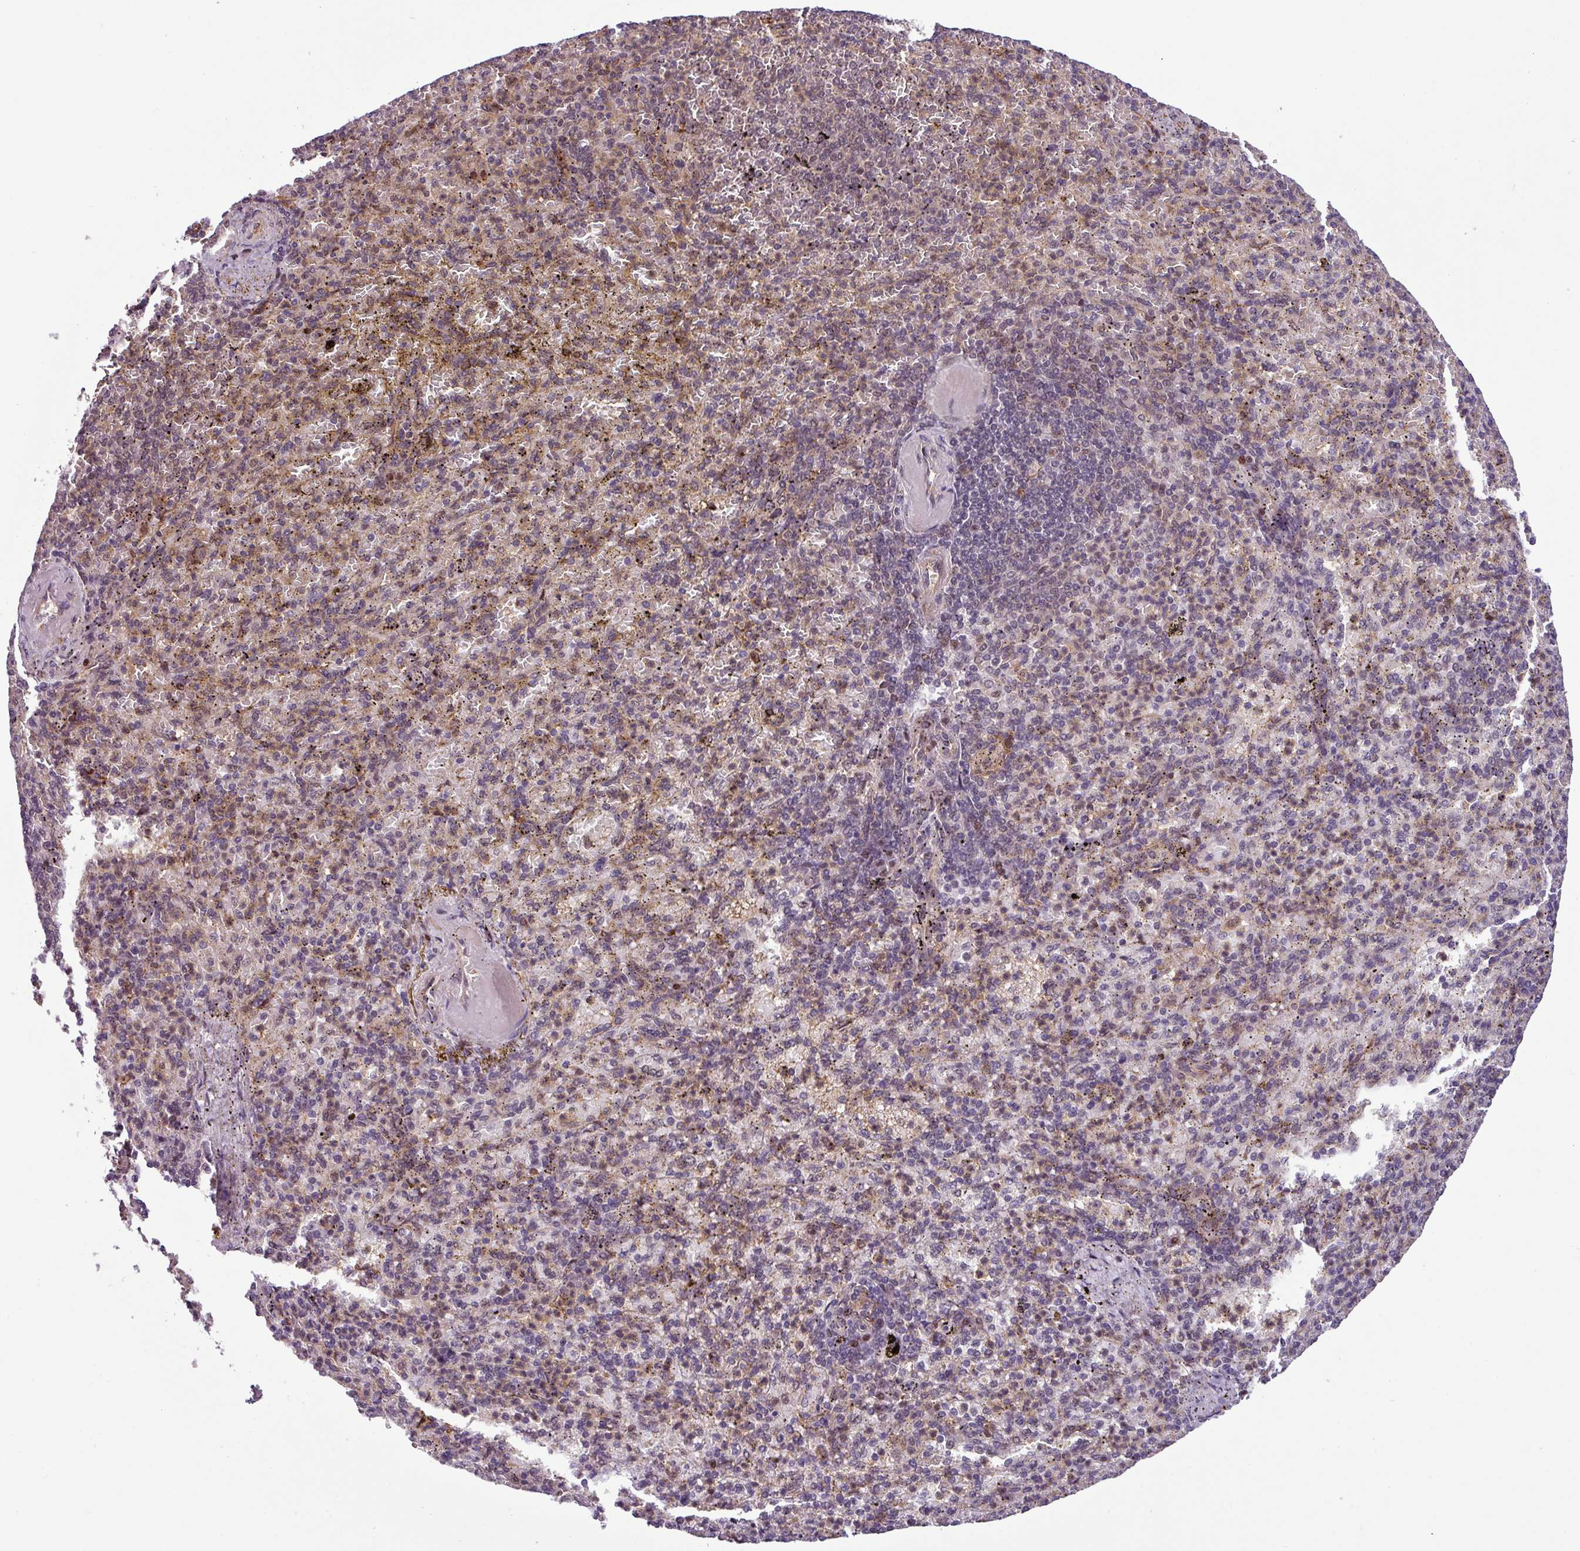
{"staining": {"intensity": "weak", "quantity": "<25%", "location": "cytoplasmic/membranous"}, "tissue": "spleen", "cell_type": "Cells in red pulp", "image_type": "normal", "snomed": [{"axis": "morphology", "description": "Normal tissue, NOS"}, {"axis": "topography", "description": "Spleen"}], "caption": "IHC histopathology image of unremarkable spleen stained for a protein (brown), which demonstrates no expression in cells in red pulp.", "gene": "NPFFR1", "patient": {"sex": "female", "age": 74}}